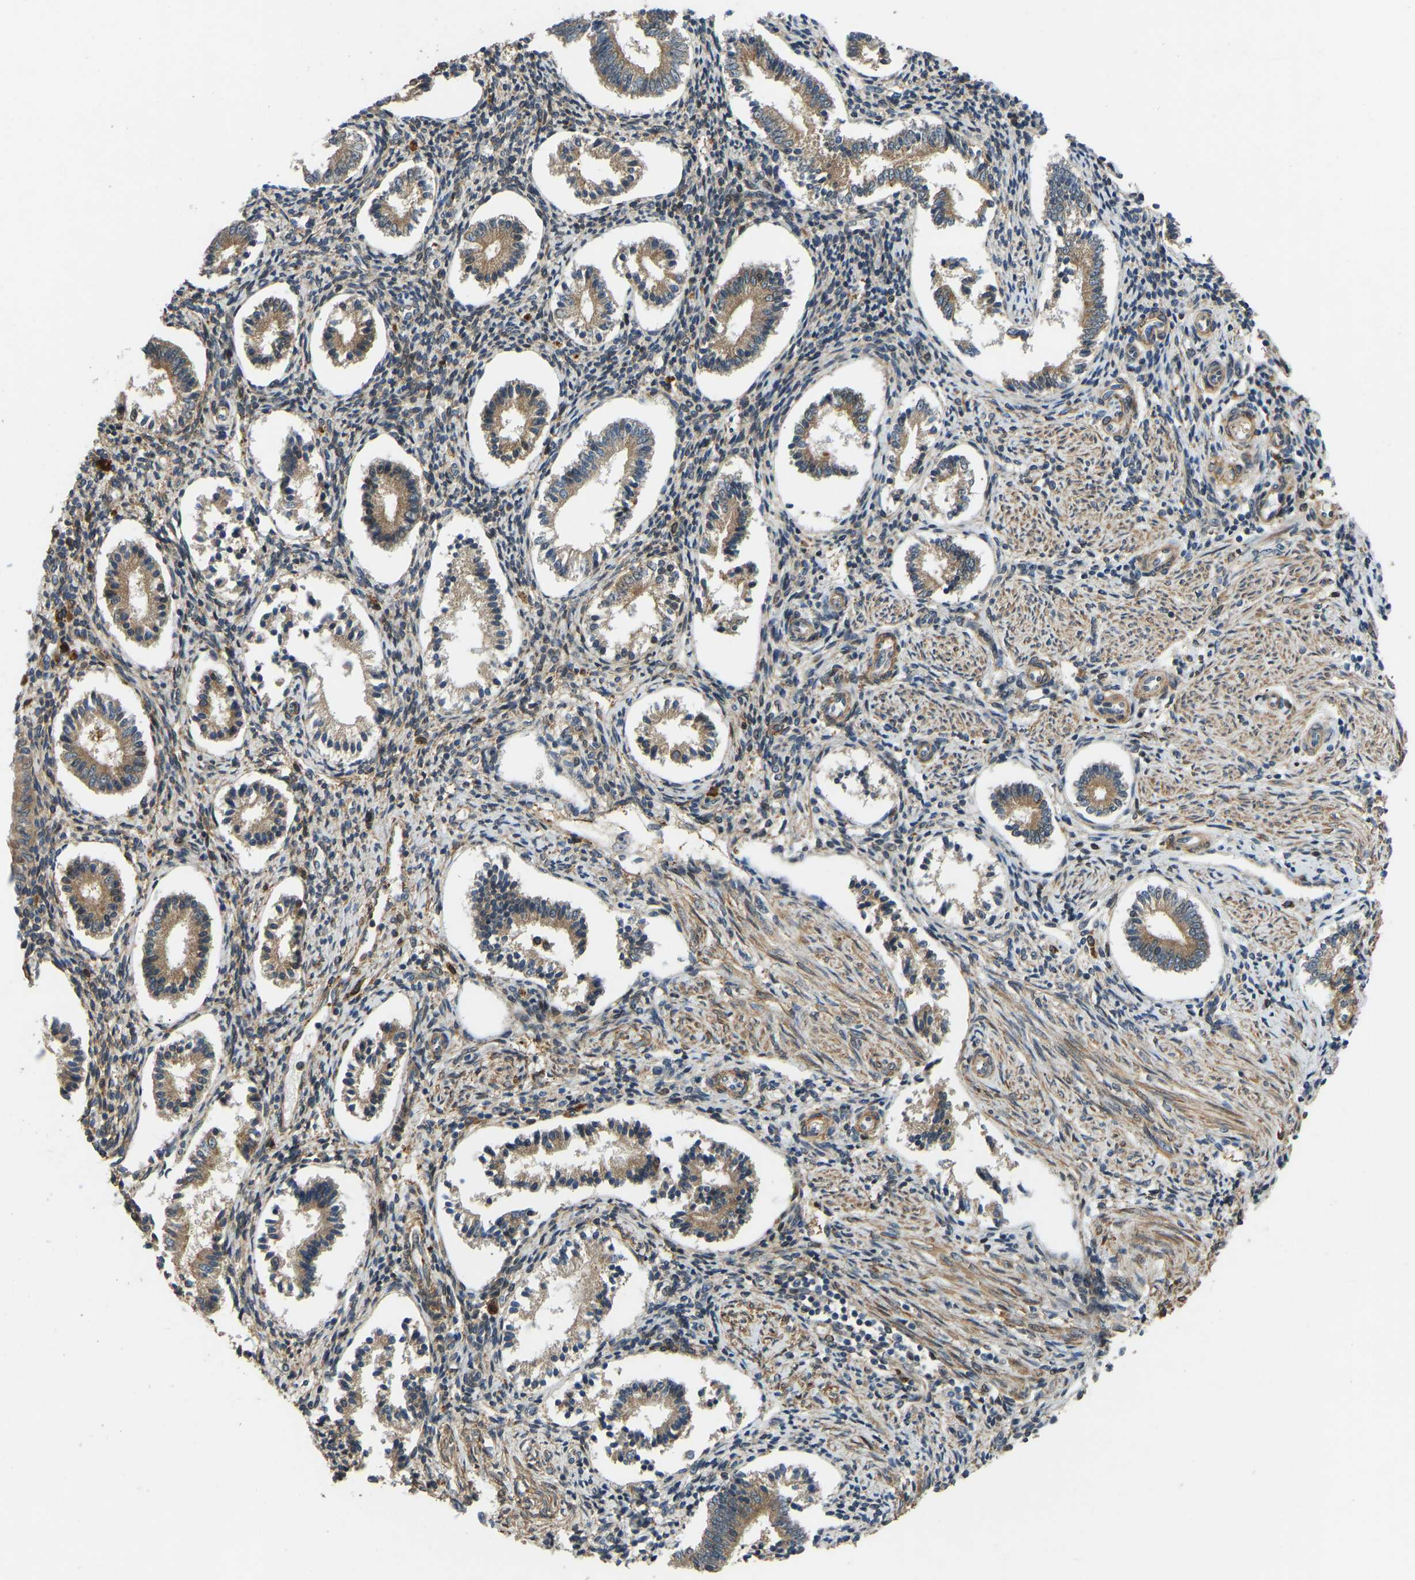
{"staining": {"intensity": "strong", "quantity": ">75%", "location": "cytoplasmic/membranous"}, "tissue": "endometrium", "cell_type": "Cells in endometrial stroma", "image_type": "normal", "snomed": [{"axis": "morphology", "description": "Normal tissue, NOS"}, {"axis": "topography", "description": "Endometrium"}], "caption": "The histopathology image demonstrates staining of normal endometrium, revealing strong cytoplasmic/membranous protein expression (brown color) within cells in endometrial stroma.", "gene": "OS9", "patient": {"sex": "female", "age": 42}}